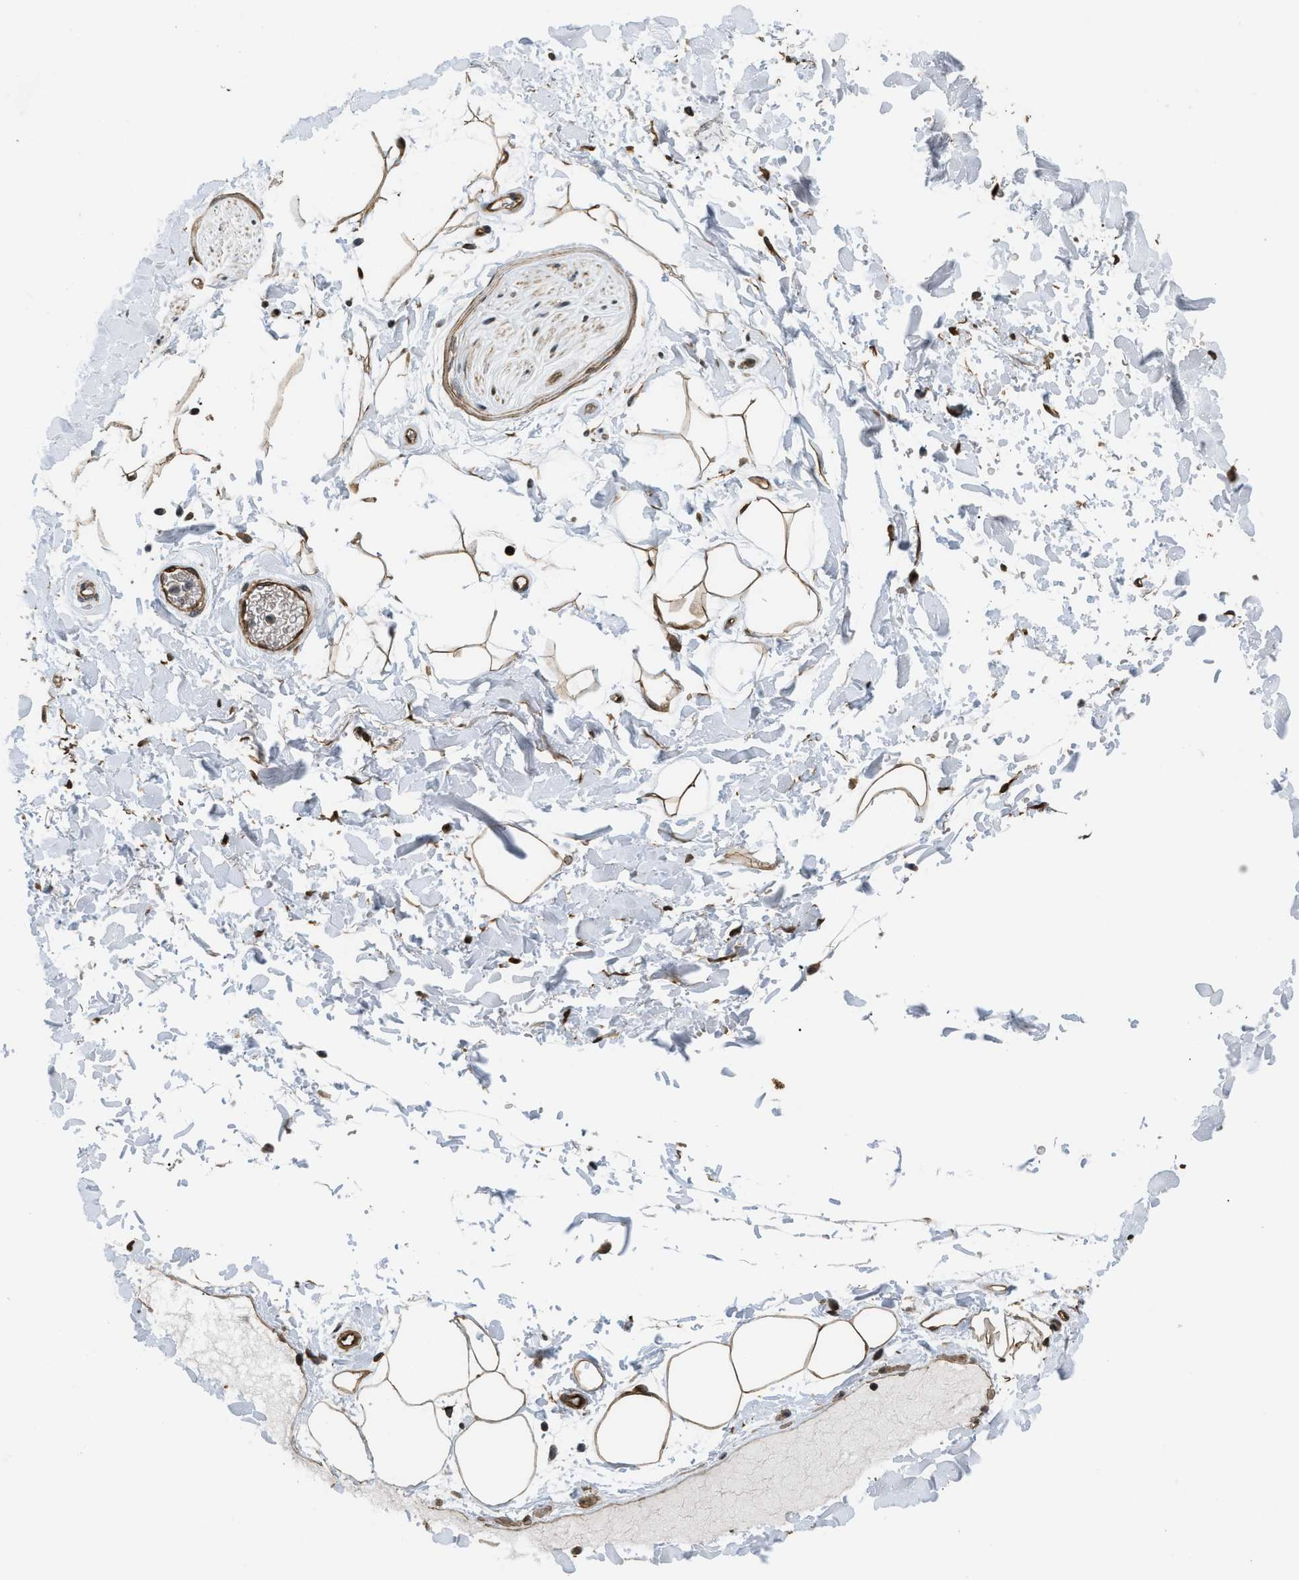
{"staining": {"intensity": "moderate", "quantity": ">75%", "location": "cytoplasmic/membranous,nuclear"}, "tissue": "adipose tissue", "cell_type": "Adipocytes", "image_type": "normal", "snomed": [{"axis": "morphology", "description": "Normal tissue, NOS"}, {"axis": "topography", "description": "Soft tissue"}], "caption": "This image reveals unremarkable adipose tissue stained with immunohistochemistry (IHC) to label a protein in brown. The cytoplasmic/membranous,nuclear of adipocytes show moderate positivity for the protein. Nuclei are counter-stained blue.", "gene": "LTA4H", "patient": {"sex": "male", "age": 72}}